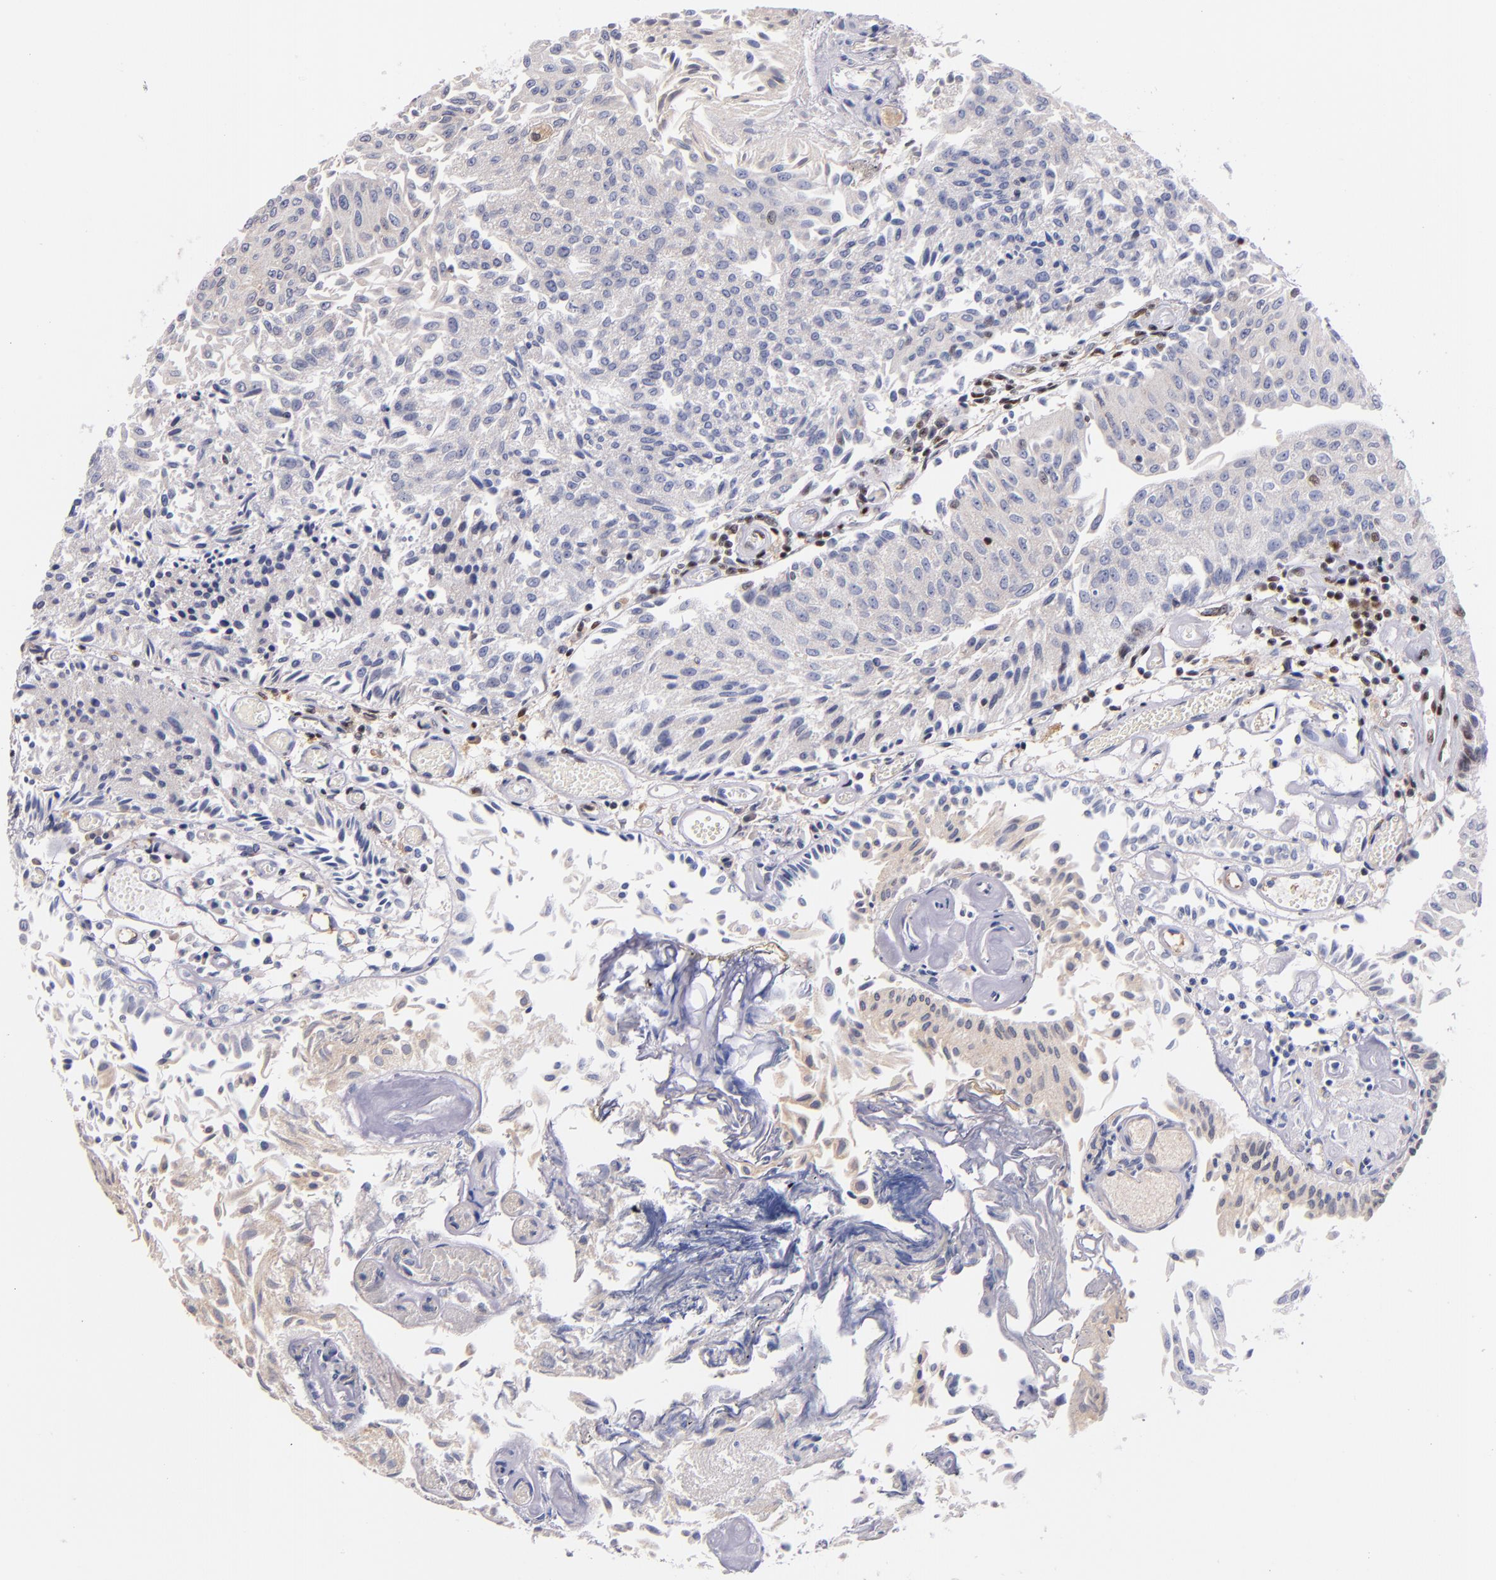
{"staining": {"intensity": "negative", "quantity": "none", "location": "none"}, "tissue": "urothelial cancer", "cell_type": "Tumor cells", "image_type": "cancer", "snomed": [{"axis": "morphology", "description": "Urothelial carcinoma, Low grade"}, {"axis": "topography", "description": "Urinary bladder"}], "caption": "This is a micrograph of immunohistochemistry (IHC) staining of urothelial cancer, which shows no positivity in tumor cells.", "gene": "SRF", "patient": {"sex": "male", "age": 86}}